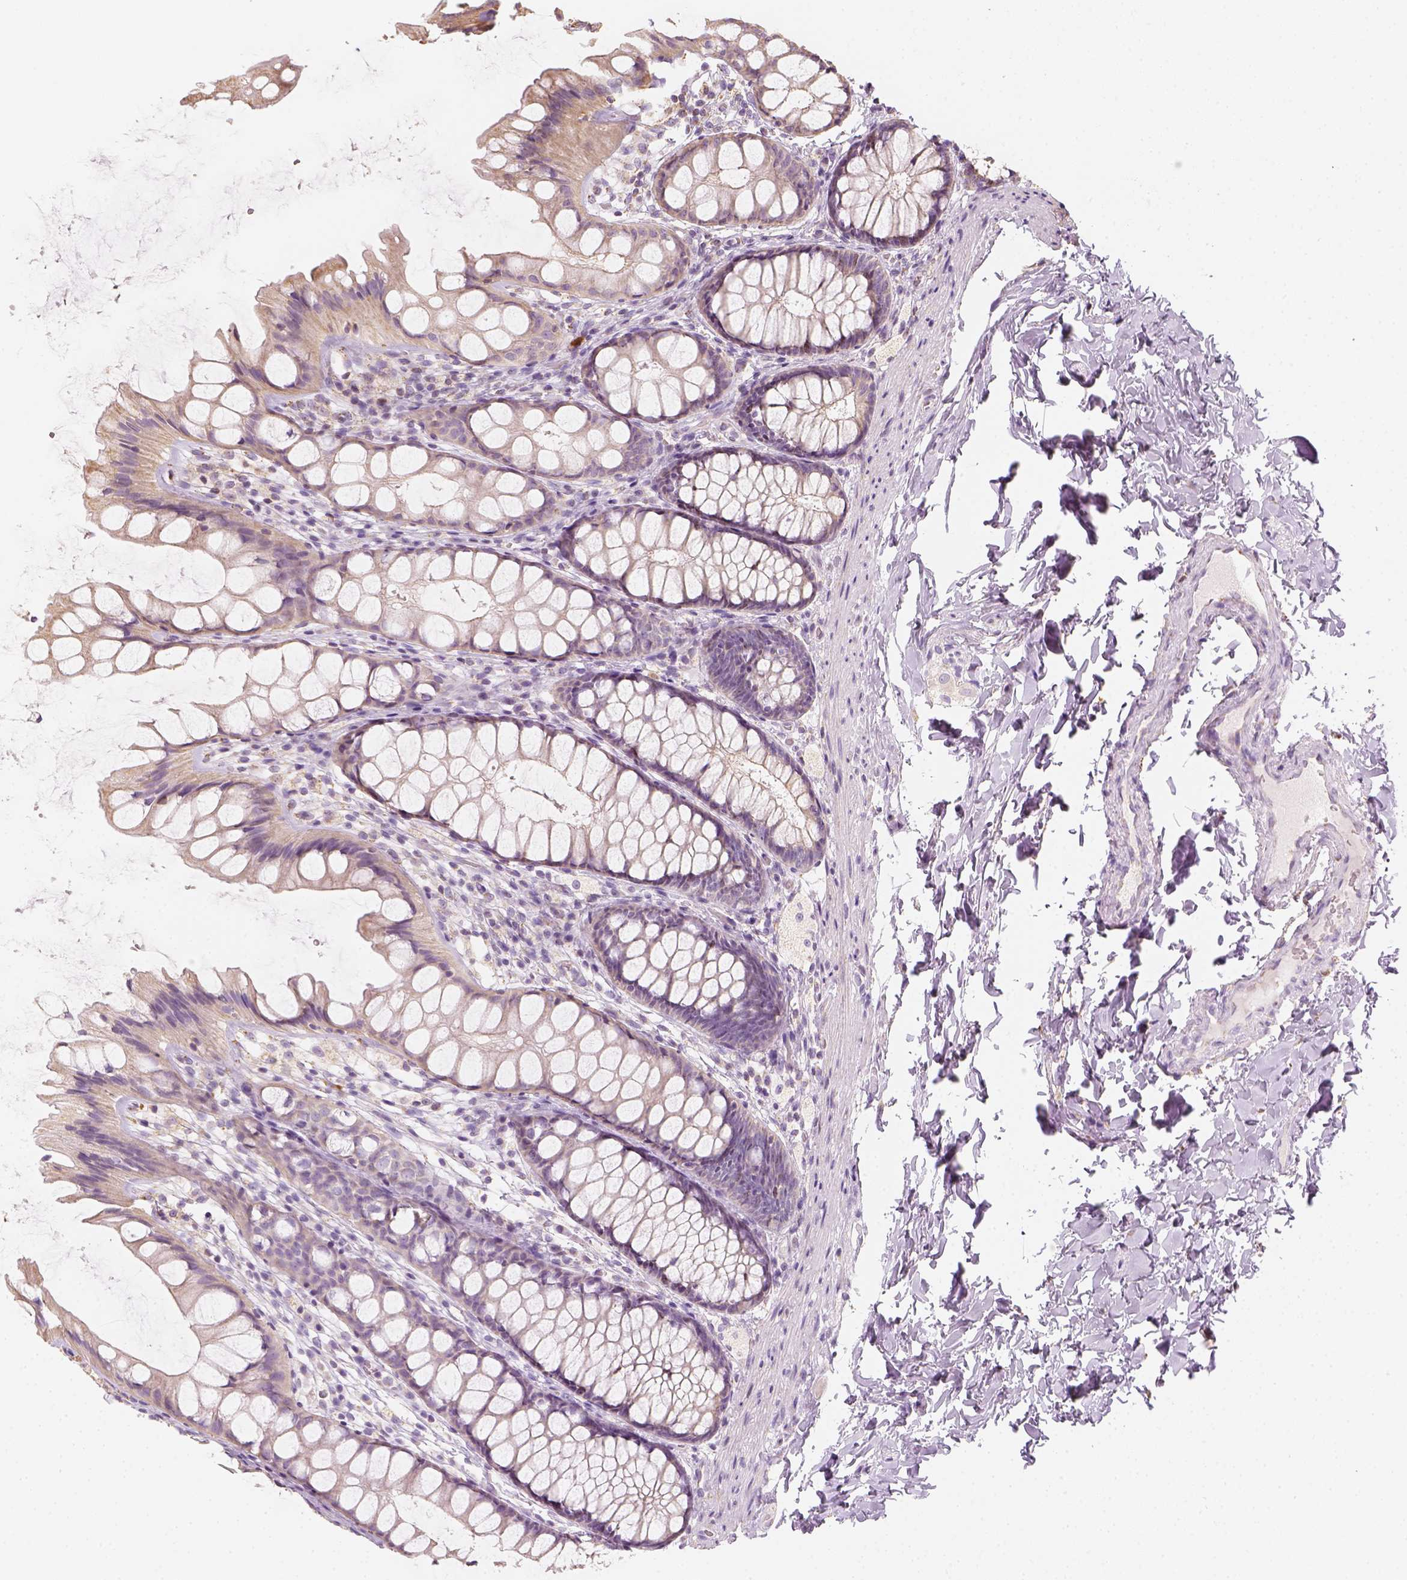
{"staining": {"intensity": "negative", "quantity": "none", "location": "none"}, "tissue": "colon", "cell_type": "Endothelial cells", "image_type": "normal", "snomed": [{"axis": "morphology", "description": "Normal tissue, NOS"}, {"axis": "topography", "description": "Colon"}], "caption": "Endothelial cells show no significant expression in unremarkable colon.", "gene": "LCA5", "patient": {"sex": "male", "age": 47}}